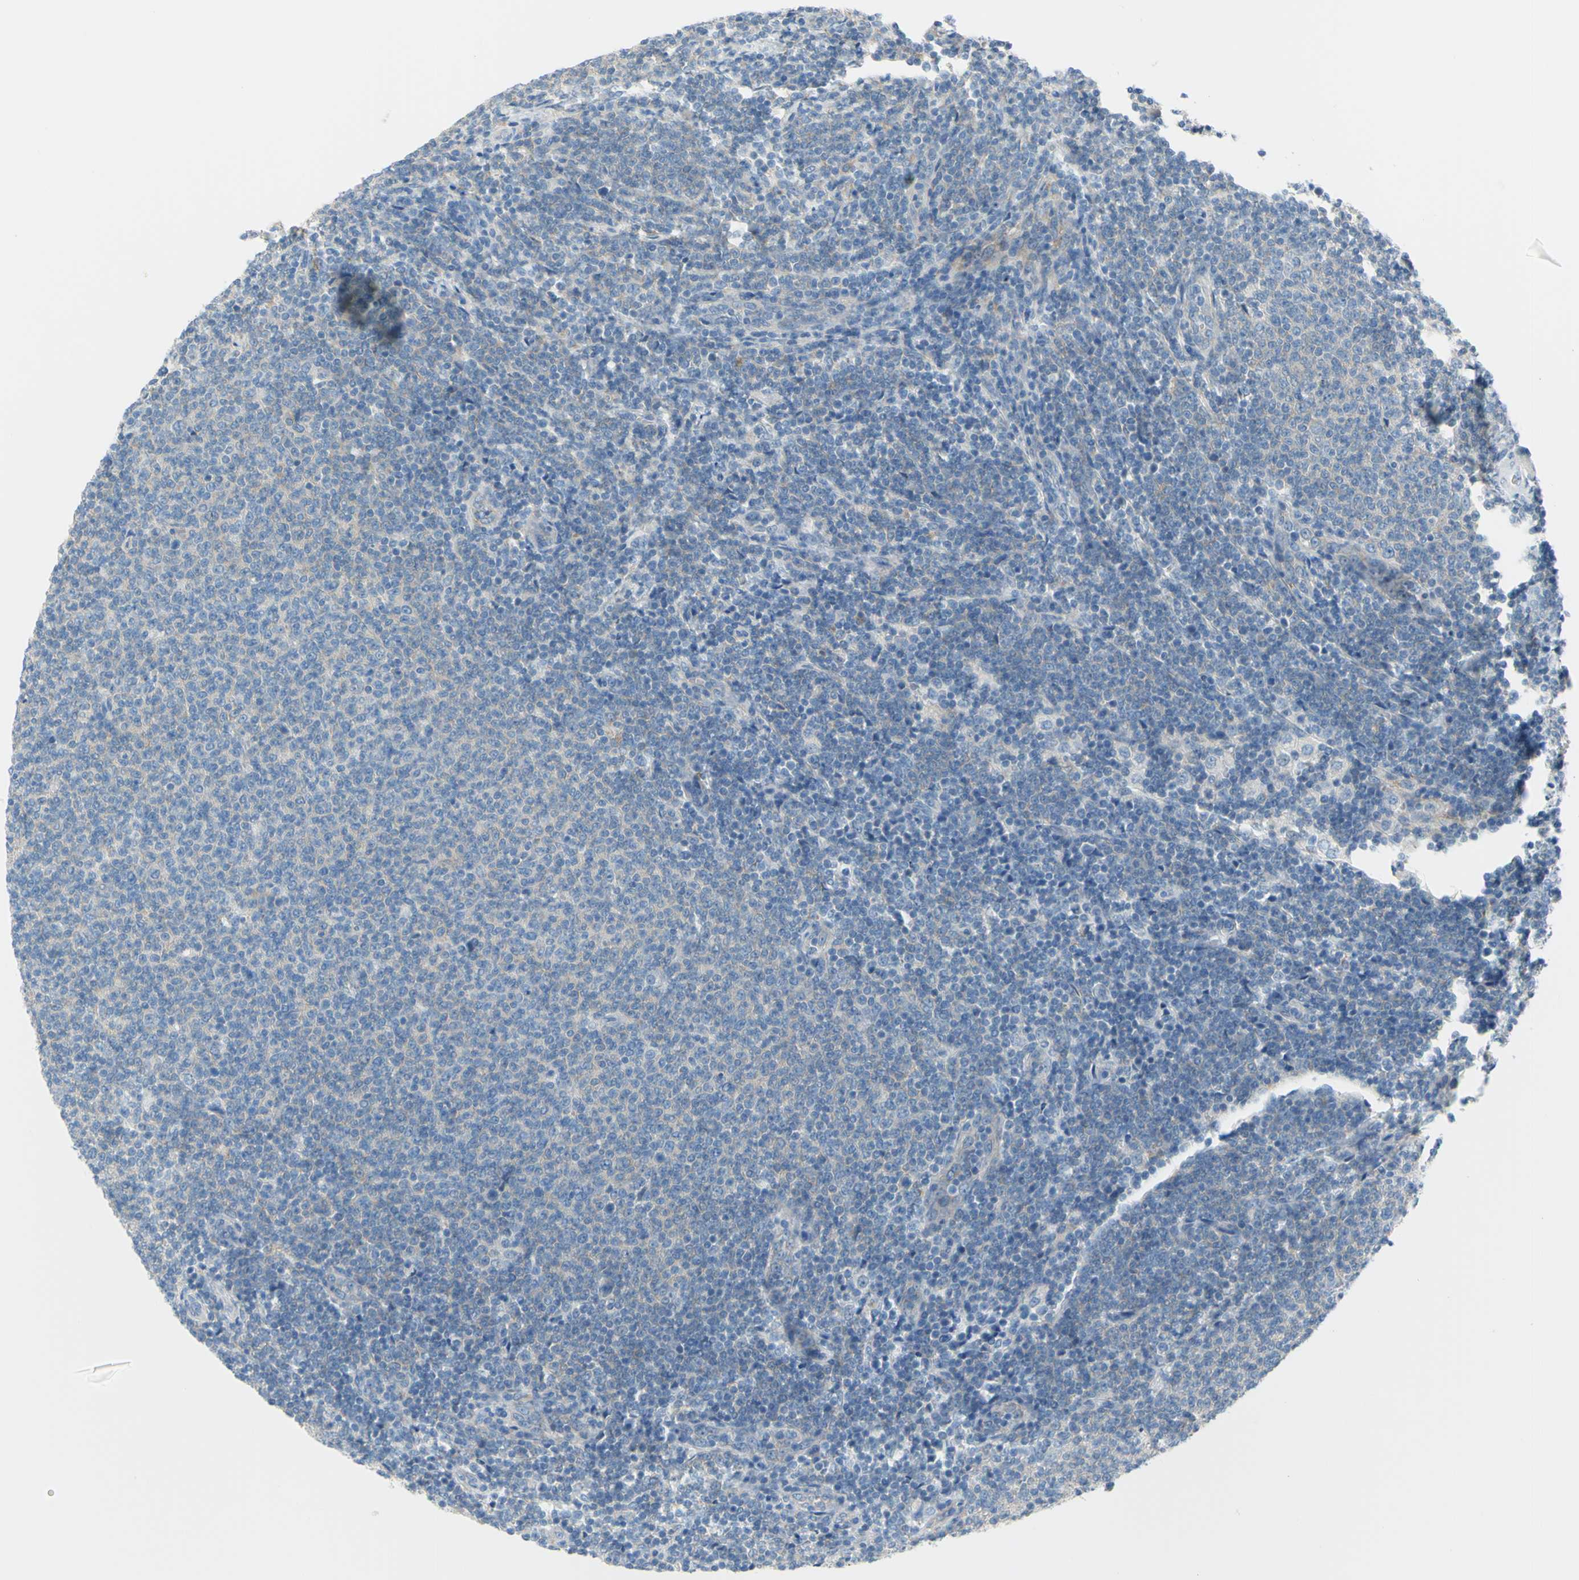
{"staining": {"intensity": "negative", "quantity": "none", "location": "none"}, "tissue": "lymphoma", "cell_type": "Tumor cells", "image_type": "cancer", "snomed": [{"axis": "morphology", "description": "Malignant lymphoma, non-Hodgkin's type, Low grade"}, {"axis": "topography", "description": "Lymph node"}], "caption": "The histopathology image displays no significant expression in tumor cells of lymphoma.", "gene": "FRMD4B", "patient": {"sex": "male", "age": 66}}